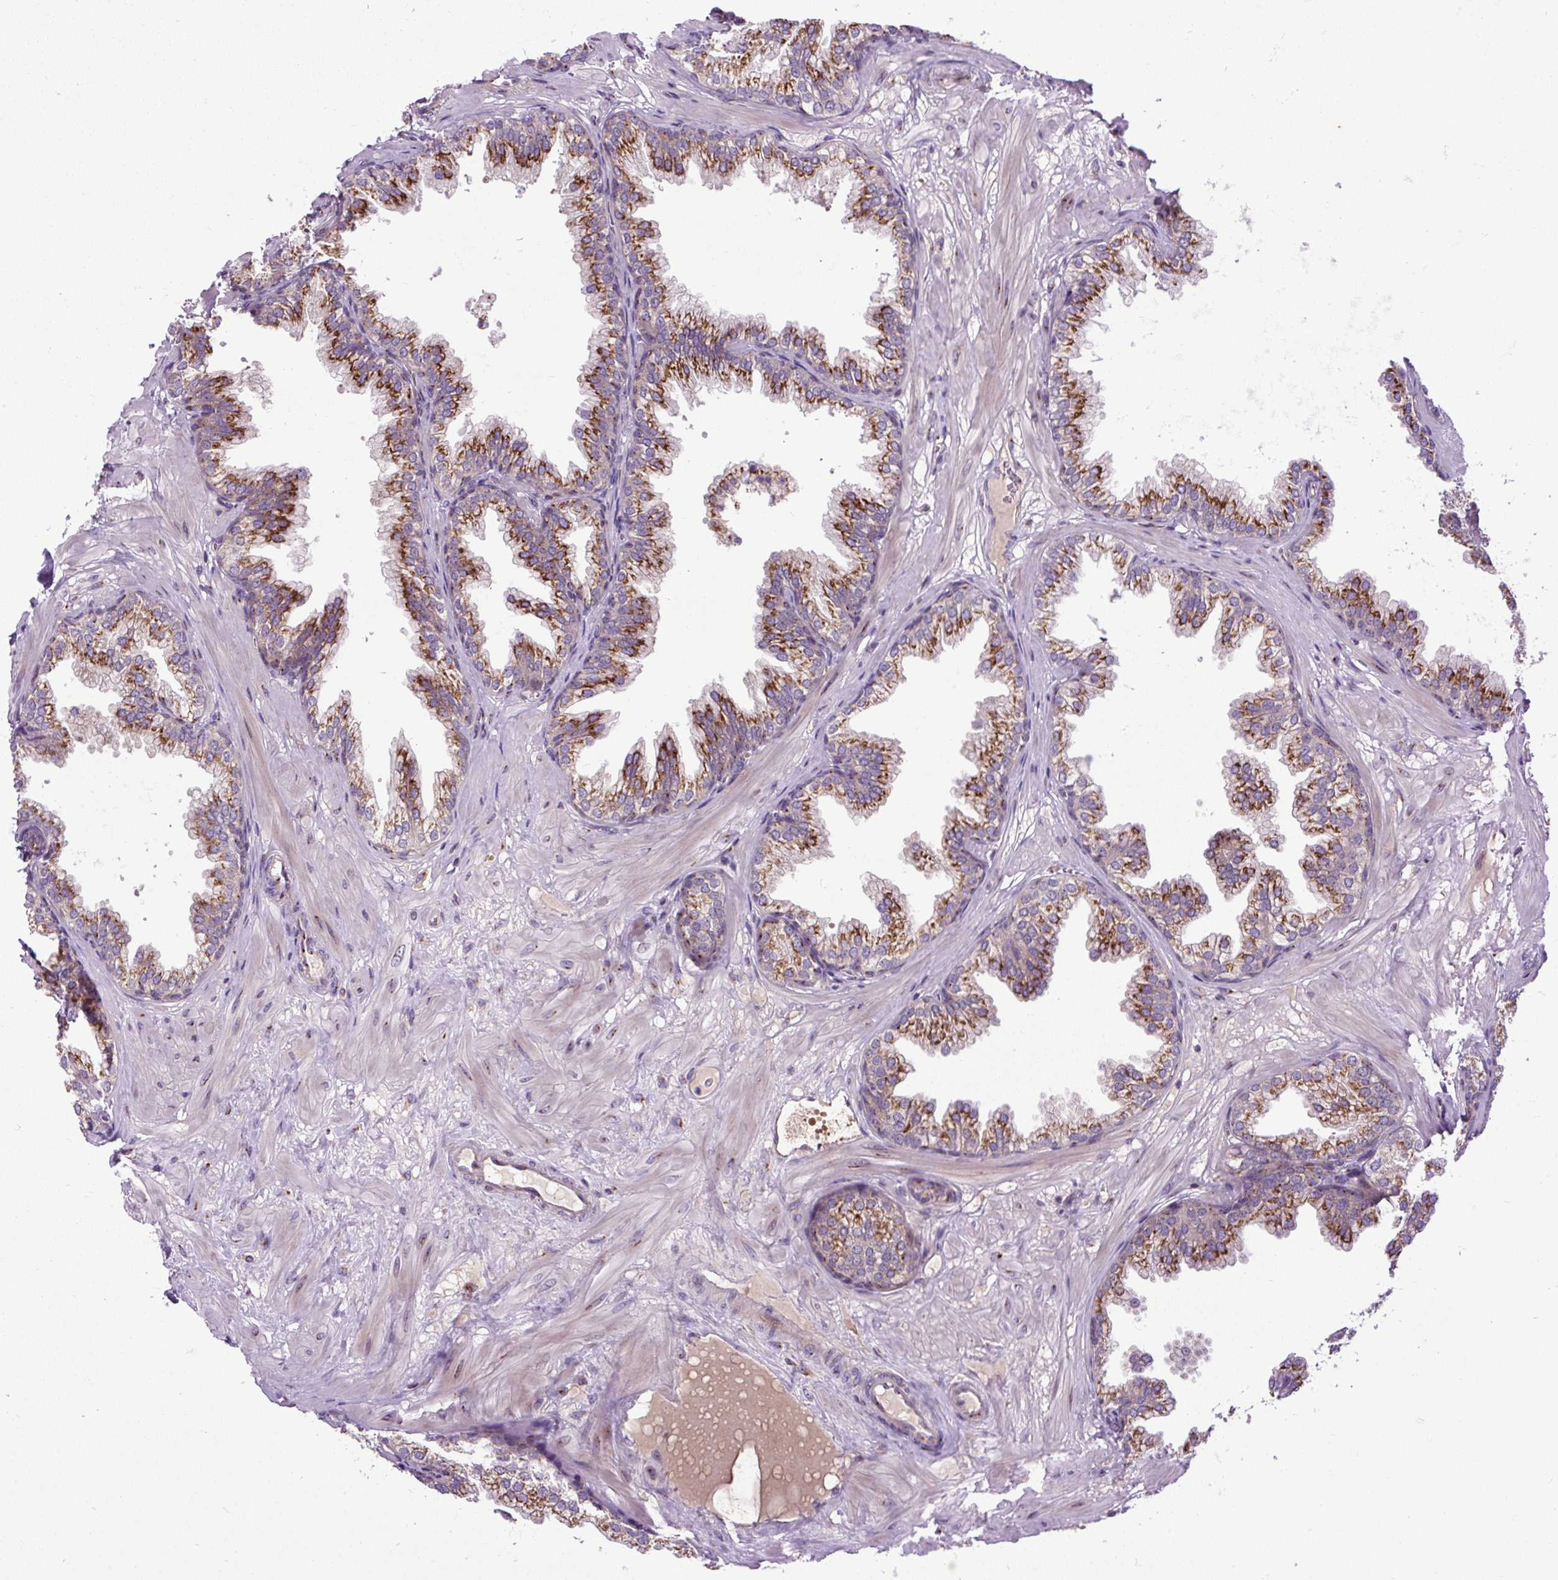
{"staining": {"intensity": "strong", "quantity": ">75%", "location": "cytoplasmic/membranous"}, "tissue": "prostate", "cell_type": "Glandular cells", "image_type": "normal", "snomed": [{"axis": "morphology", "description": "Normal tissue, NOS"}, {"axis": "topography", "description": "Prostate"}], "caption": "This is a micrograph of IHC staining of benign prostate, which shows strong positivity in the cytoplasmic/membranous of glandular cells.", "gene": "MSMP", "patient": {"sex": "male", "age": 37}}